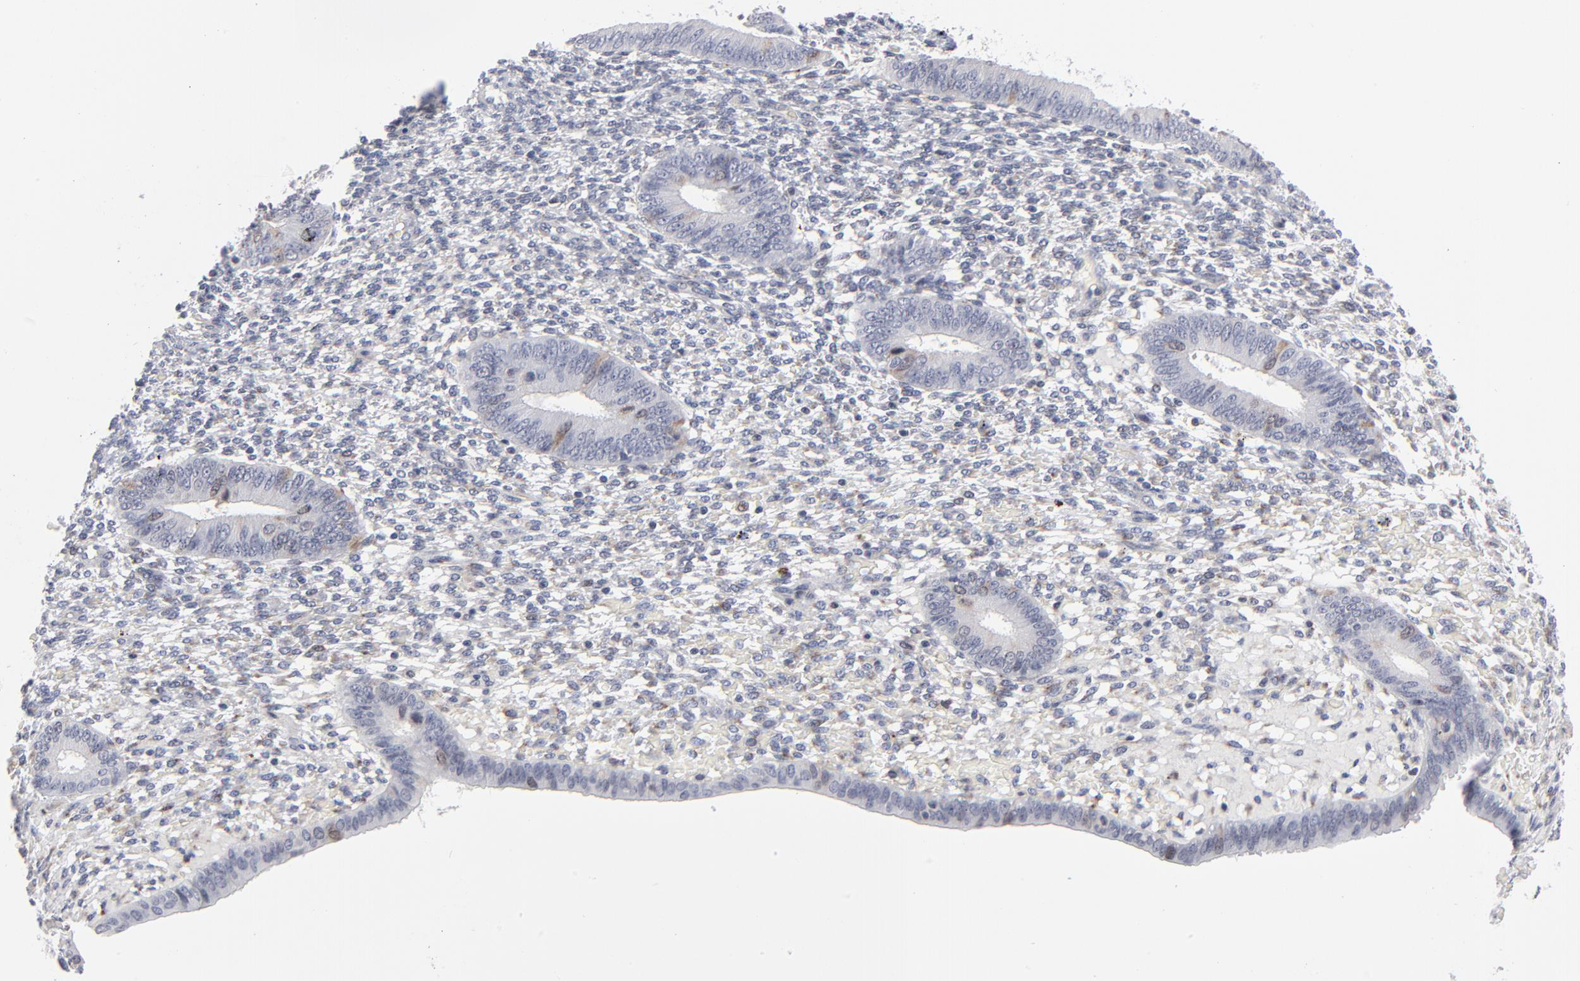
{"staining": {"intensity": "negative", "quantity": "none", "location": "none"}, "tissue": "endometrium", "cell_type": "Cells in endometrial stroma", "image_type": "normal", "snomed": [{"axis": "morphology", "description": "Normal tissue, NOS"}, {"axis": "topography", "description": "Endometrium"}], "caption": "Immunohistochemistry (IHC) photomicrograph of normal endometrium: human endometrium stained with DAB exhibits no significant protein expression in cells in endometrial stroma.", "gene": "AURKA", "patient": {"sex": "female", "age": 42}}